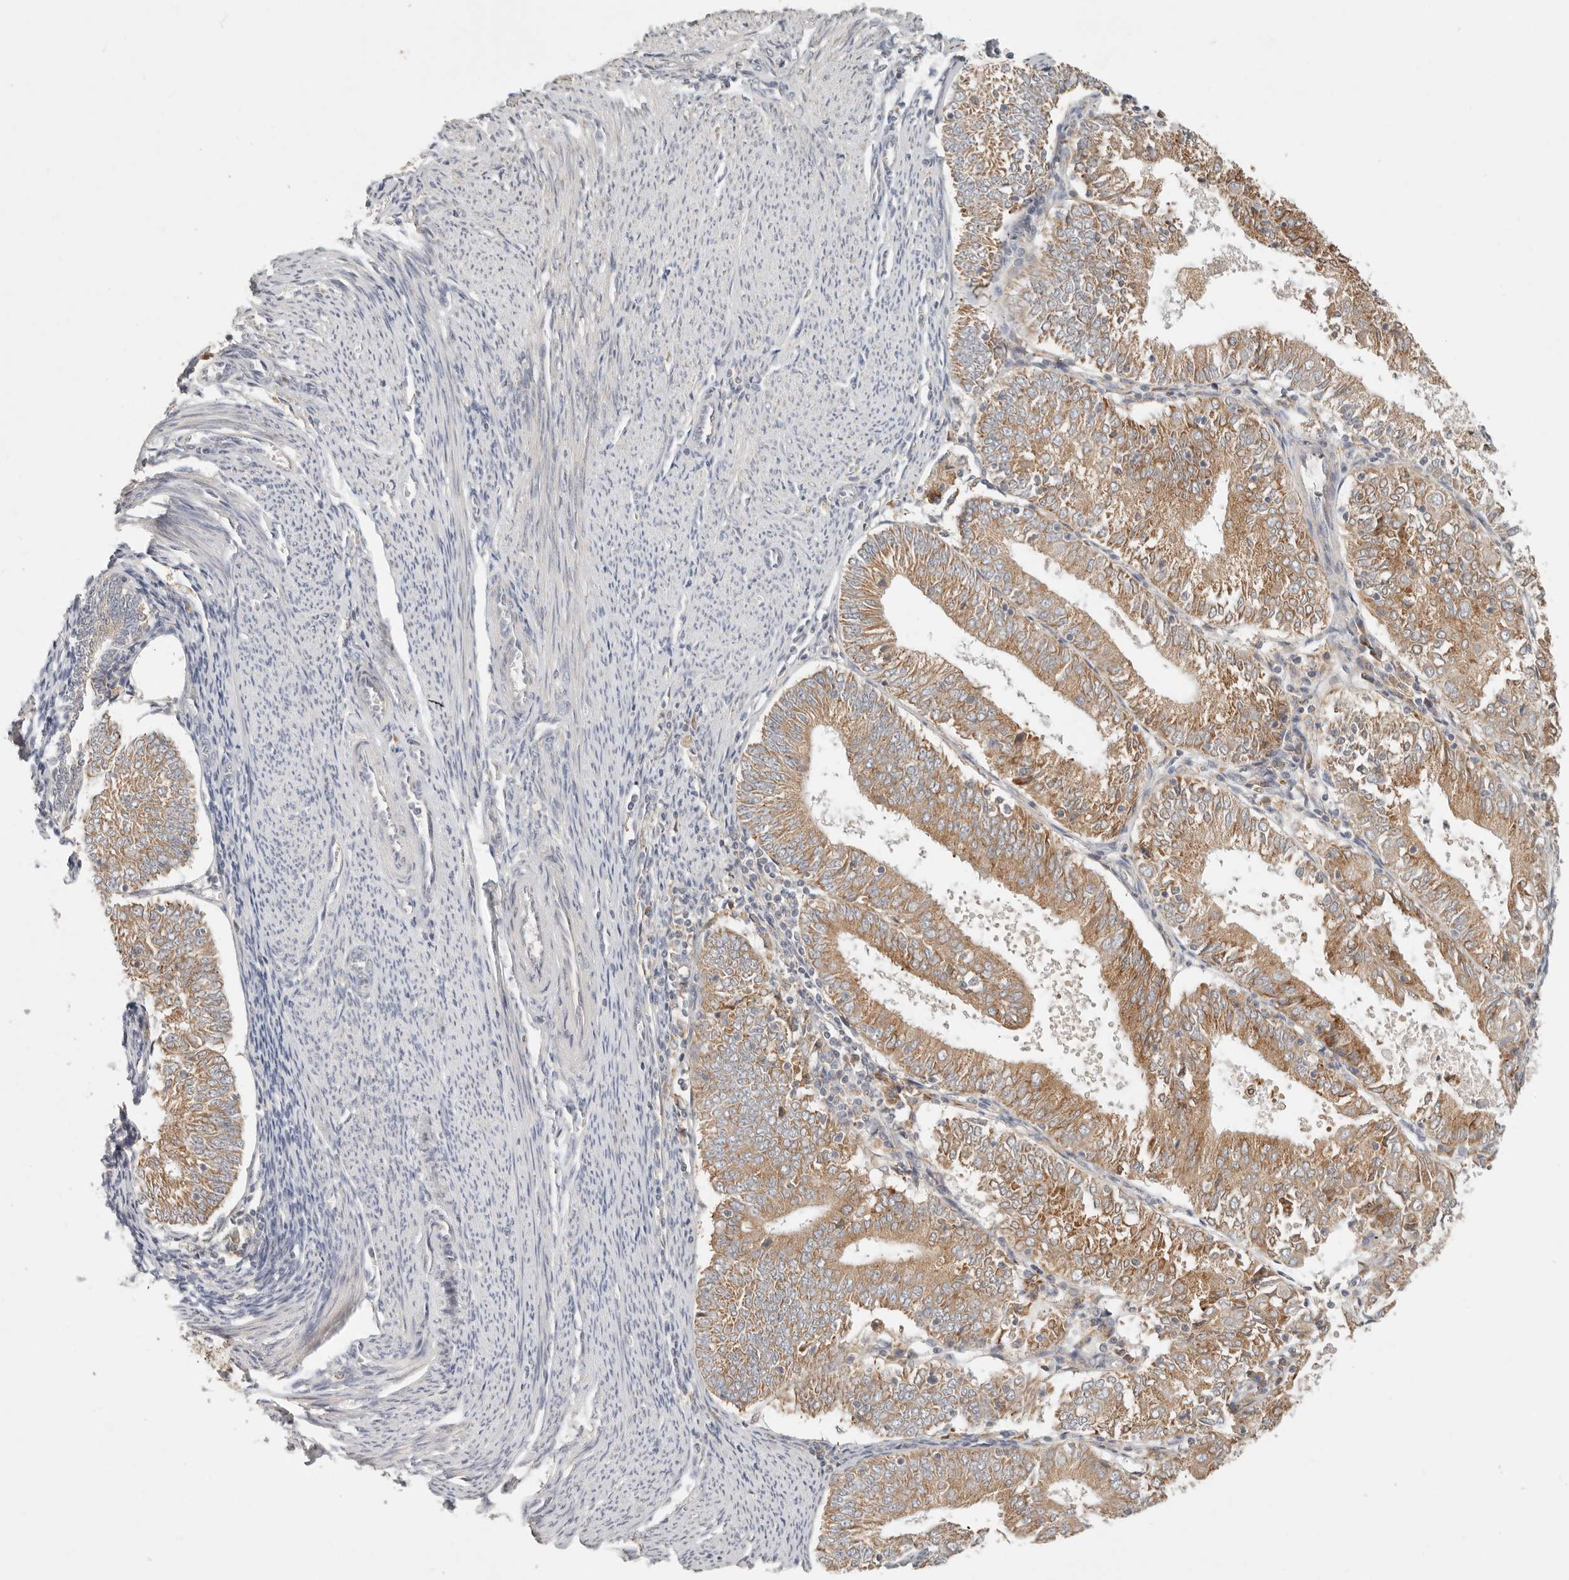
{"staining": {"intensity": "moderate", "quantity": ">75%", "location": "cytoplasmic/membranous"}, "tissue": "endometrial cancer", "cell_type": "Tumor cells", "image_type": "cancer", "snomed": [{"axis": "morphology", "description": "Adenocarcinoma, NOS"}, {"axis": "topography", "description": "Endometrium"}], "caption": "DAB (3,3'-diaminobenzidine) immunohistochemical staining of human endometrial cancer (adenocarcinoma) shows moderate cytoplasmic/membranous protein expression in about >75% of tumor cells.", "gene": "ARHGEF10L", "patient": {"sex": "female", "age": 57}}